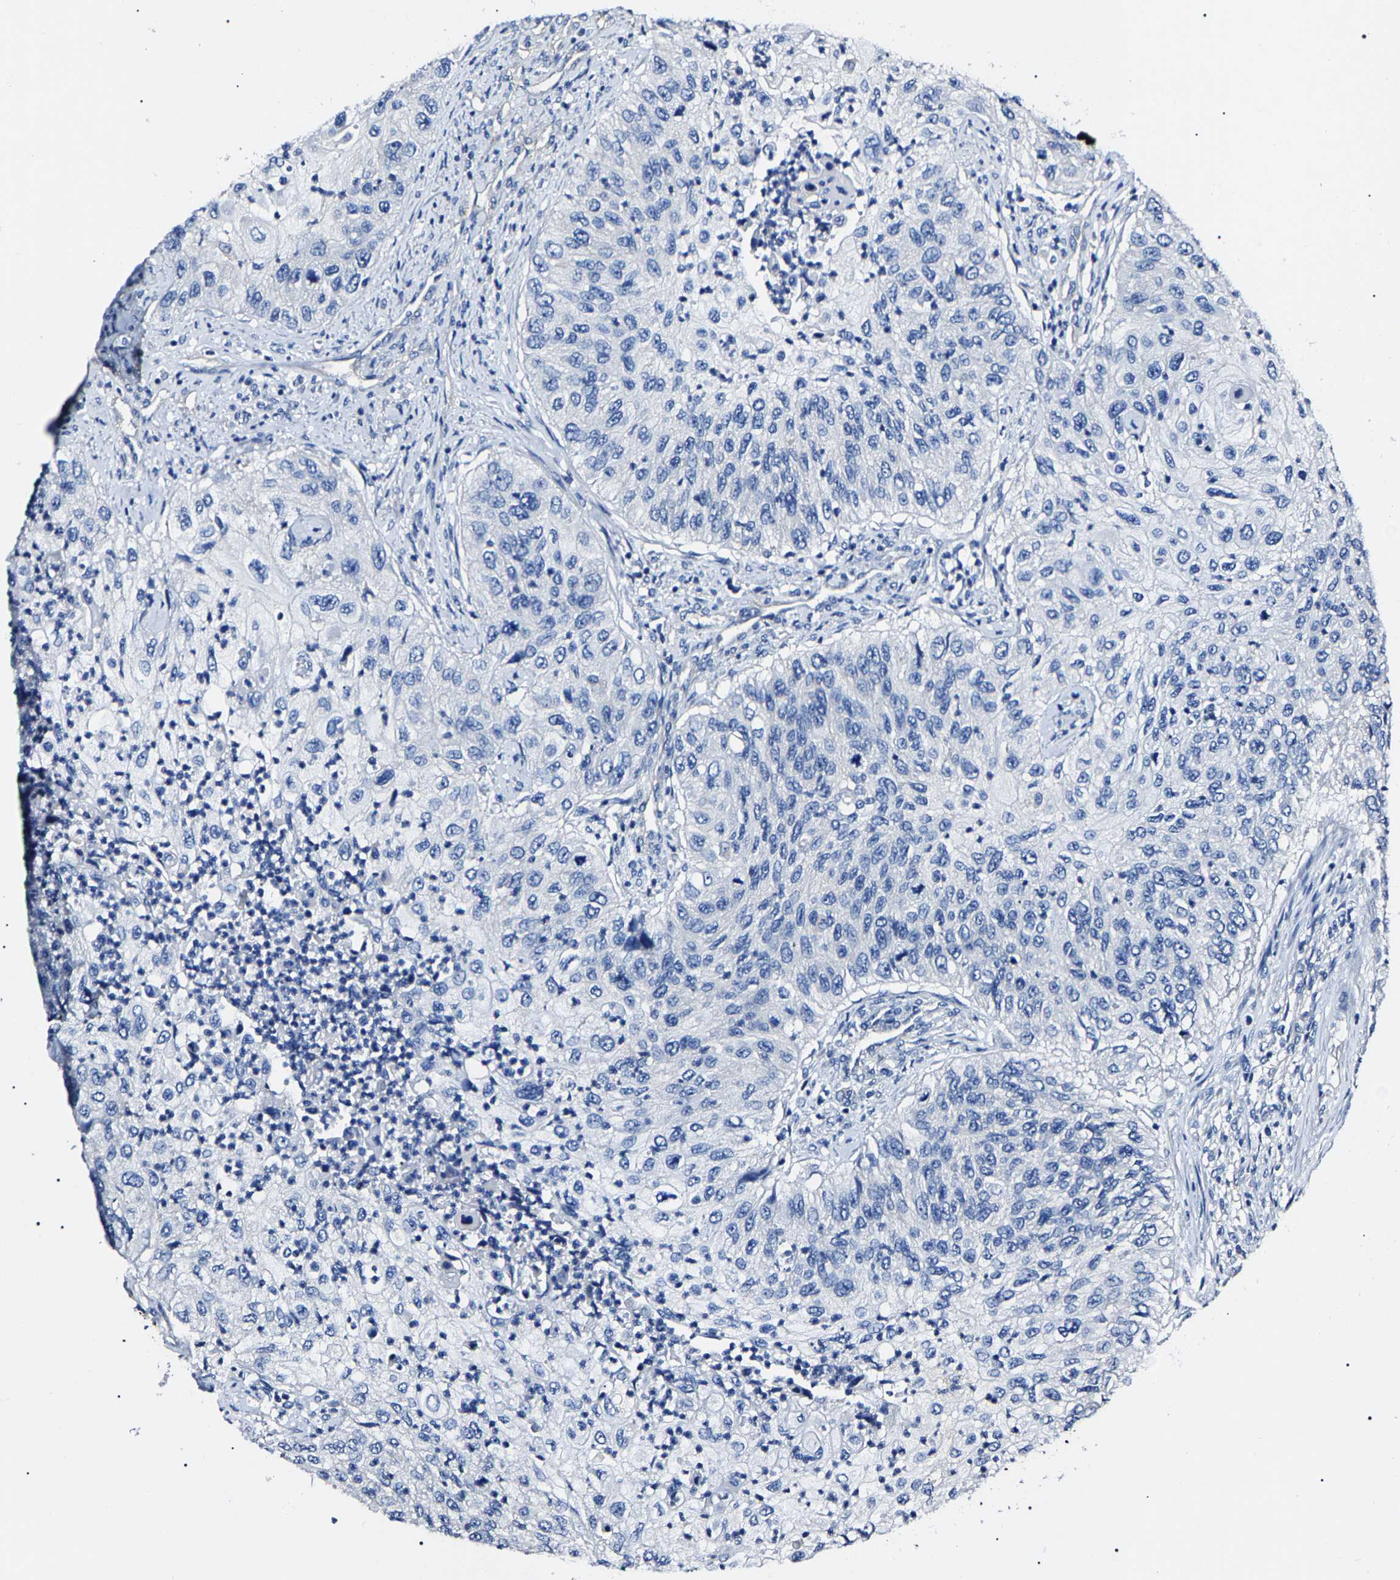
{"staining": {"intensity": "negative", "quantity": "none", "location": "none"}, "tissue": "urothelial cancer", "cell_type": "Tumor cells", "image_type": "cancer", "snomed": [{"axis": "morphology", "description": "Urothelial carcinoma, High grade"}, {"axis": "topography", "description": "Urinary bladder"}], "caption": "Micrograph shows no protein staining in tumor cells of urothelial cancer tissue.", "gene": "KLHL42", "patient": {"sex": "female", "age": 60}}